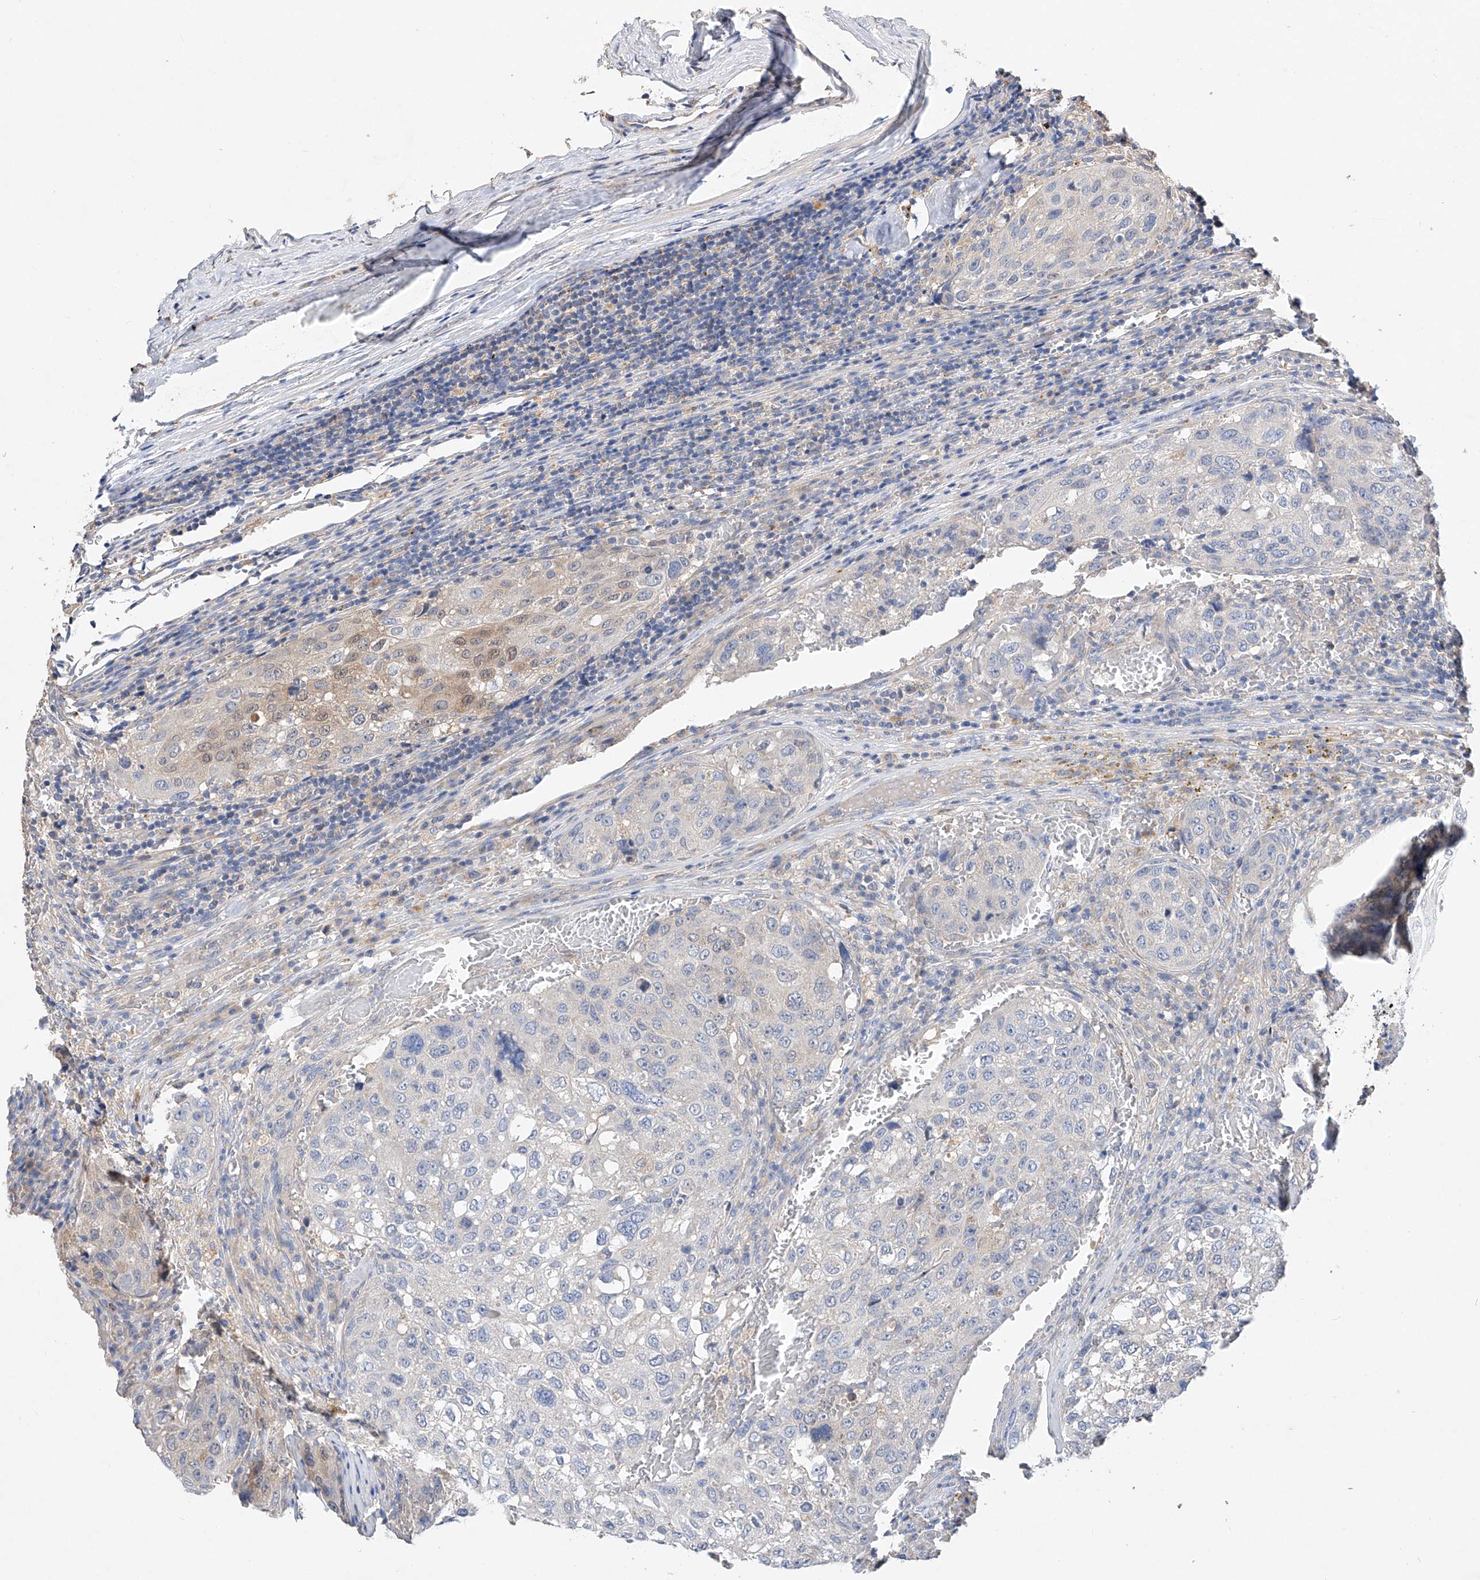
{"staining": {"intensity": "weak", "quantity": "<25%", "location": "cytoplasmic/membranous"}, "tissue": "urothelial cancer", "cell_type": "Tumor cells", "image_type": "cancer", "snomed": [{"axis": "morphology", "description": "Urothelial carcinoma, High grade"}, {"axis": "topography", "description": "Lymph node"}, {"axis": "topography", "description": "Urinary bladder"}], "caption": "High-grade urothelial carcinoma was stained to show a protein in brown. There is no significant positivity in tumor cells.", "gene": "AMD1", "patient": {"sex": "male", "age": 51}}